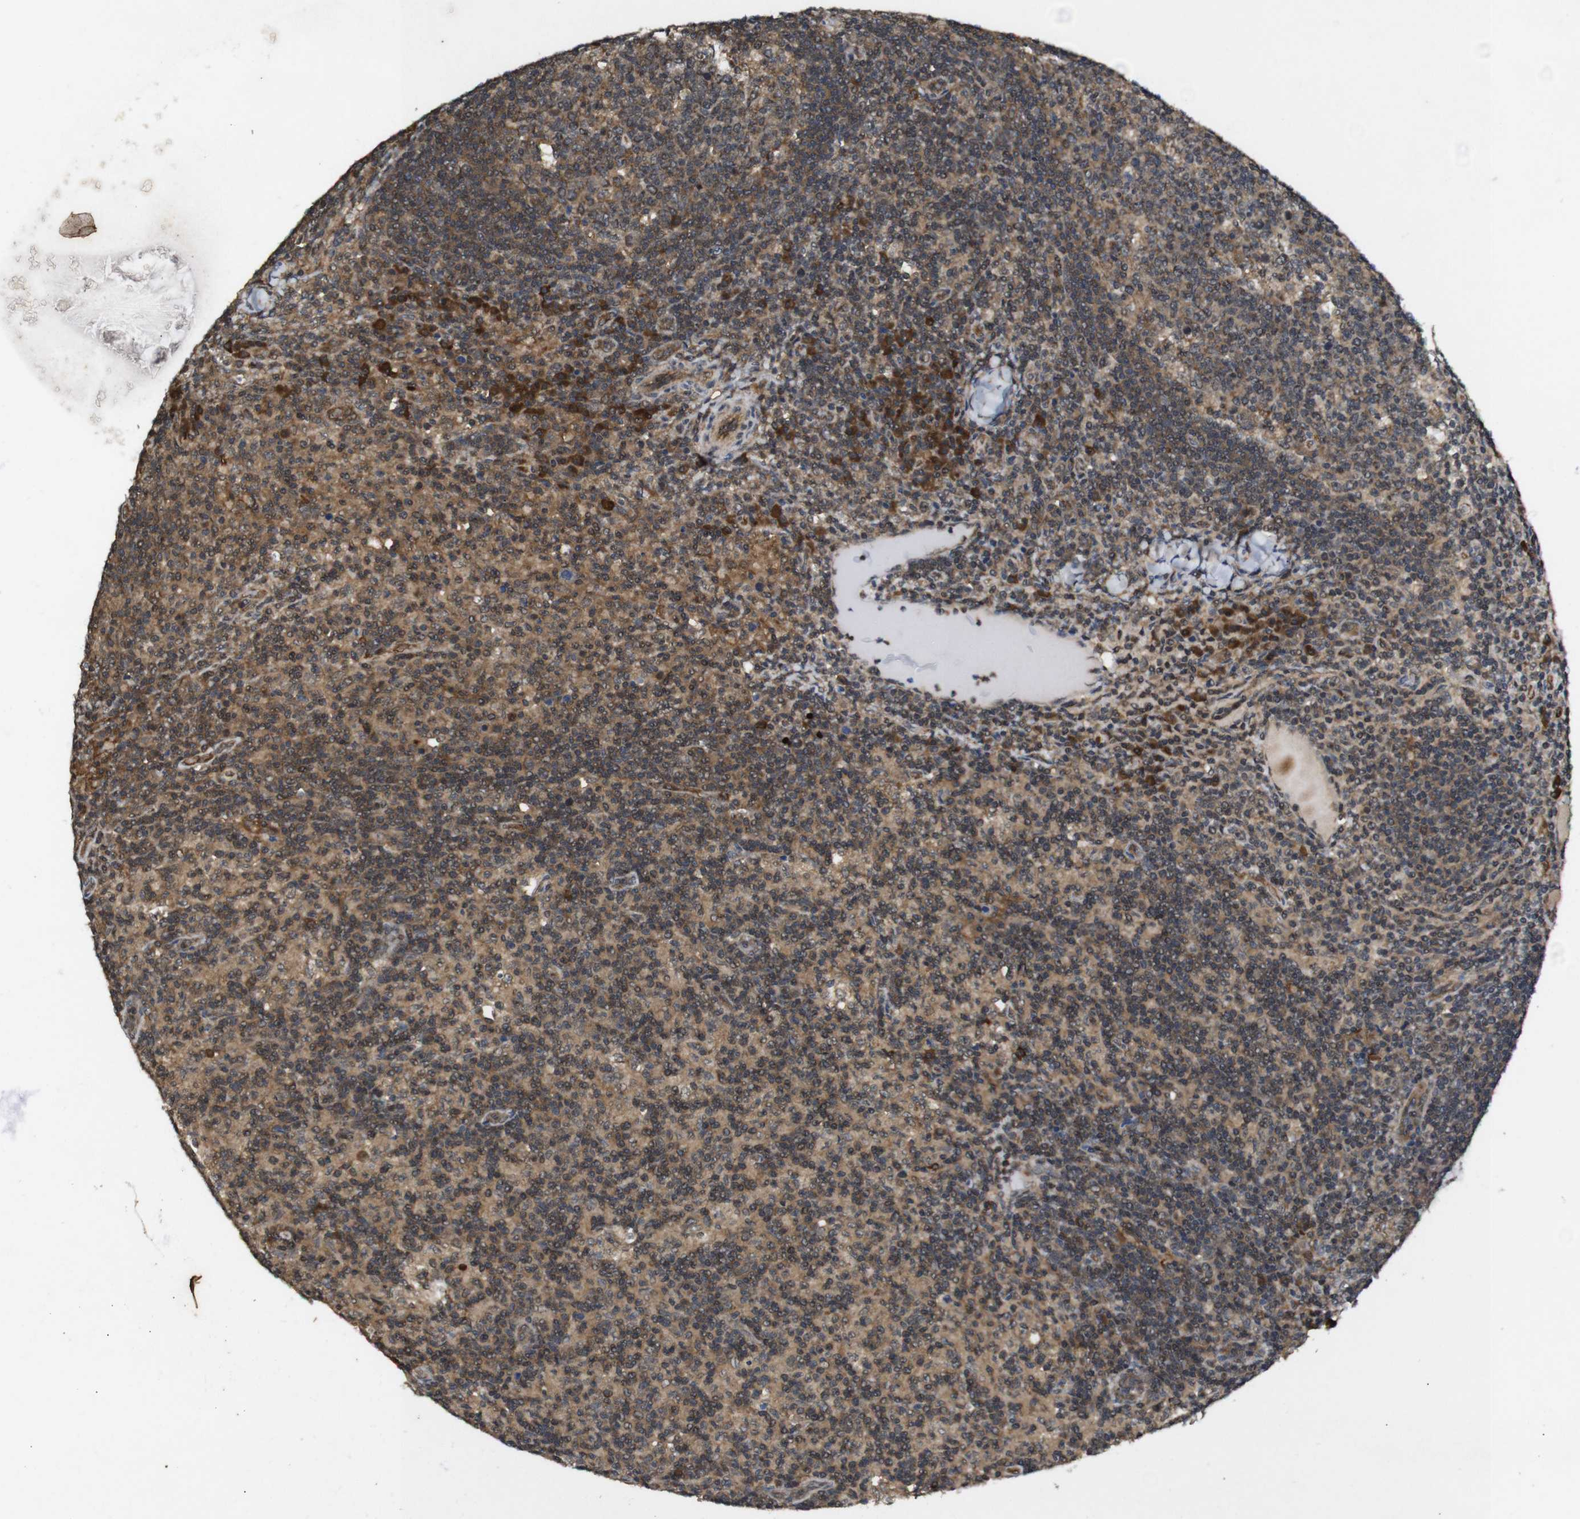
{"staining": {"intensity": "moderate", "quantity": ">75%", "location": "cytoplasmic/membranous"}, "tissue": "lymph node", "cell_type": "Germinal center cells", "image_type": "normal", "snomed": [{"axis": "morphology", "description": "Normal tissue, NOS"}, {"axis": "morphology", "description": "Inflammation, NOS"}, {"axis": "topography", "description": "Lymph node"}], "caption": "Benign lymph node was stained to show a protein in brown. There is medium levels of moderate cytoplasmic/membranous expression in approximately >75% of germinal center cells. The staining is performed using DAB brown chromogen to label protein expression. The nuclei are counter-stained blue using hematoxylin.", "gene": "RIPK1", "patient": {"sex": "male", "age": 55}}